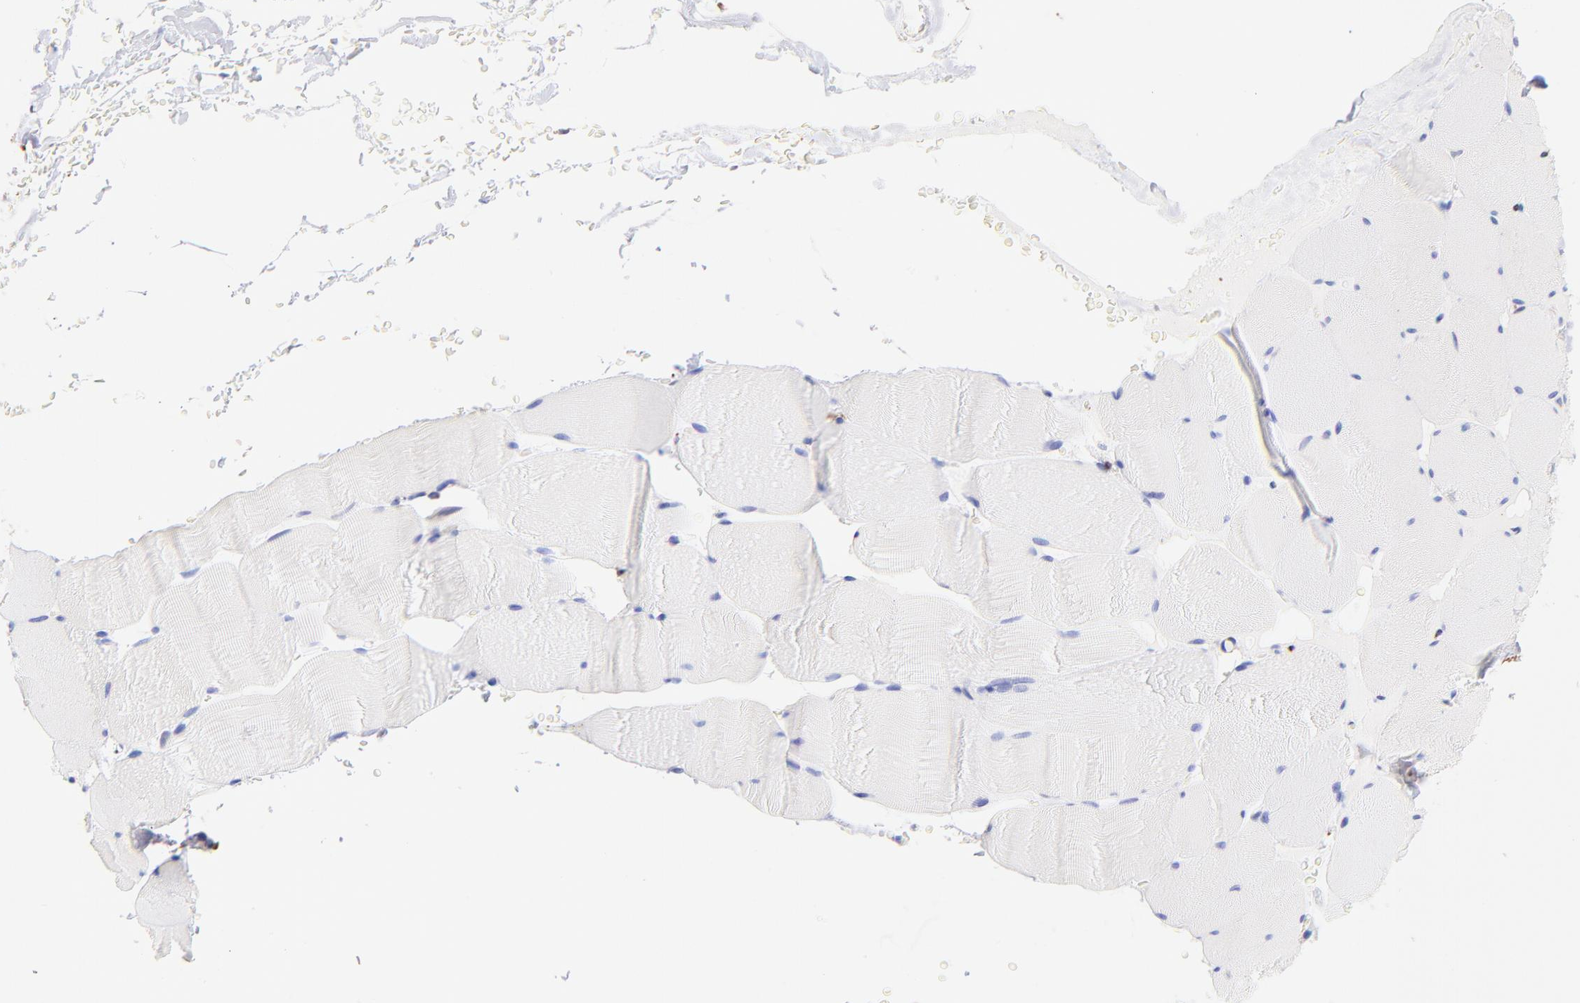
{"staining": {"intensity": "negative", "quantity": "none", "location": "none"}, "tissue": "skeletal muscle", "cell_type": "Myocytes", "image_type": "normal", "snomed": [{"axis": "morphology", "description": "Normal tissue, NOS"}, {"axis": "topography", "description": "Skeletal muscle"}], "caption": "Immunohistochemical staining of unremarkable human skeletal muscle exhibits no significant staining in myocytes.", "gene": "SPARC", "patient": {"sex": "male", "age": 62}}